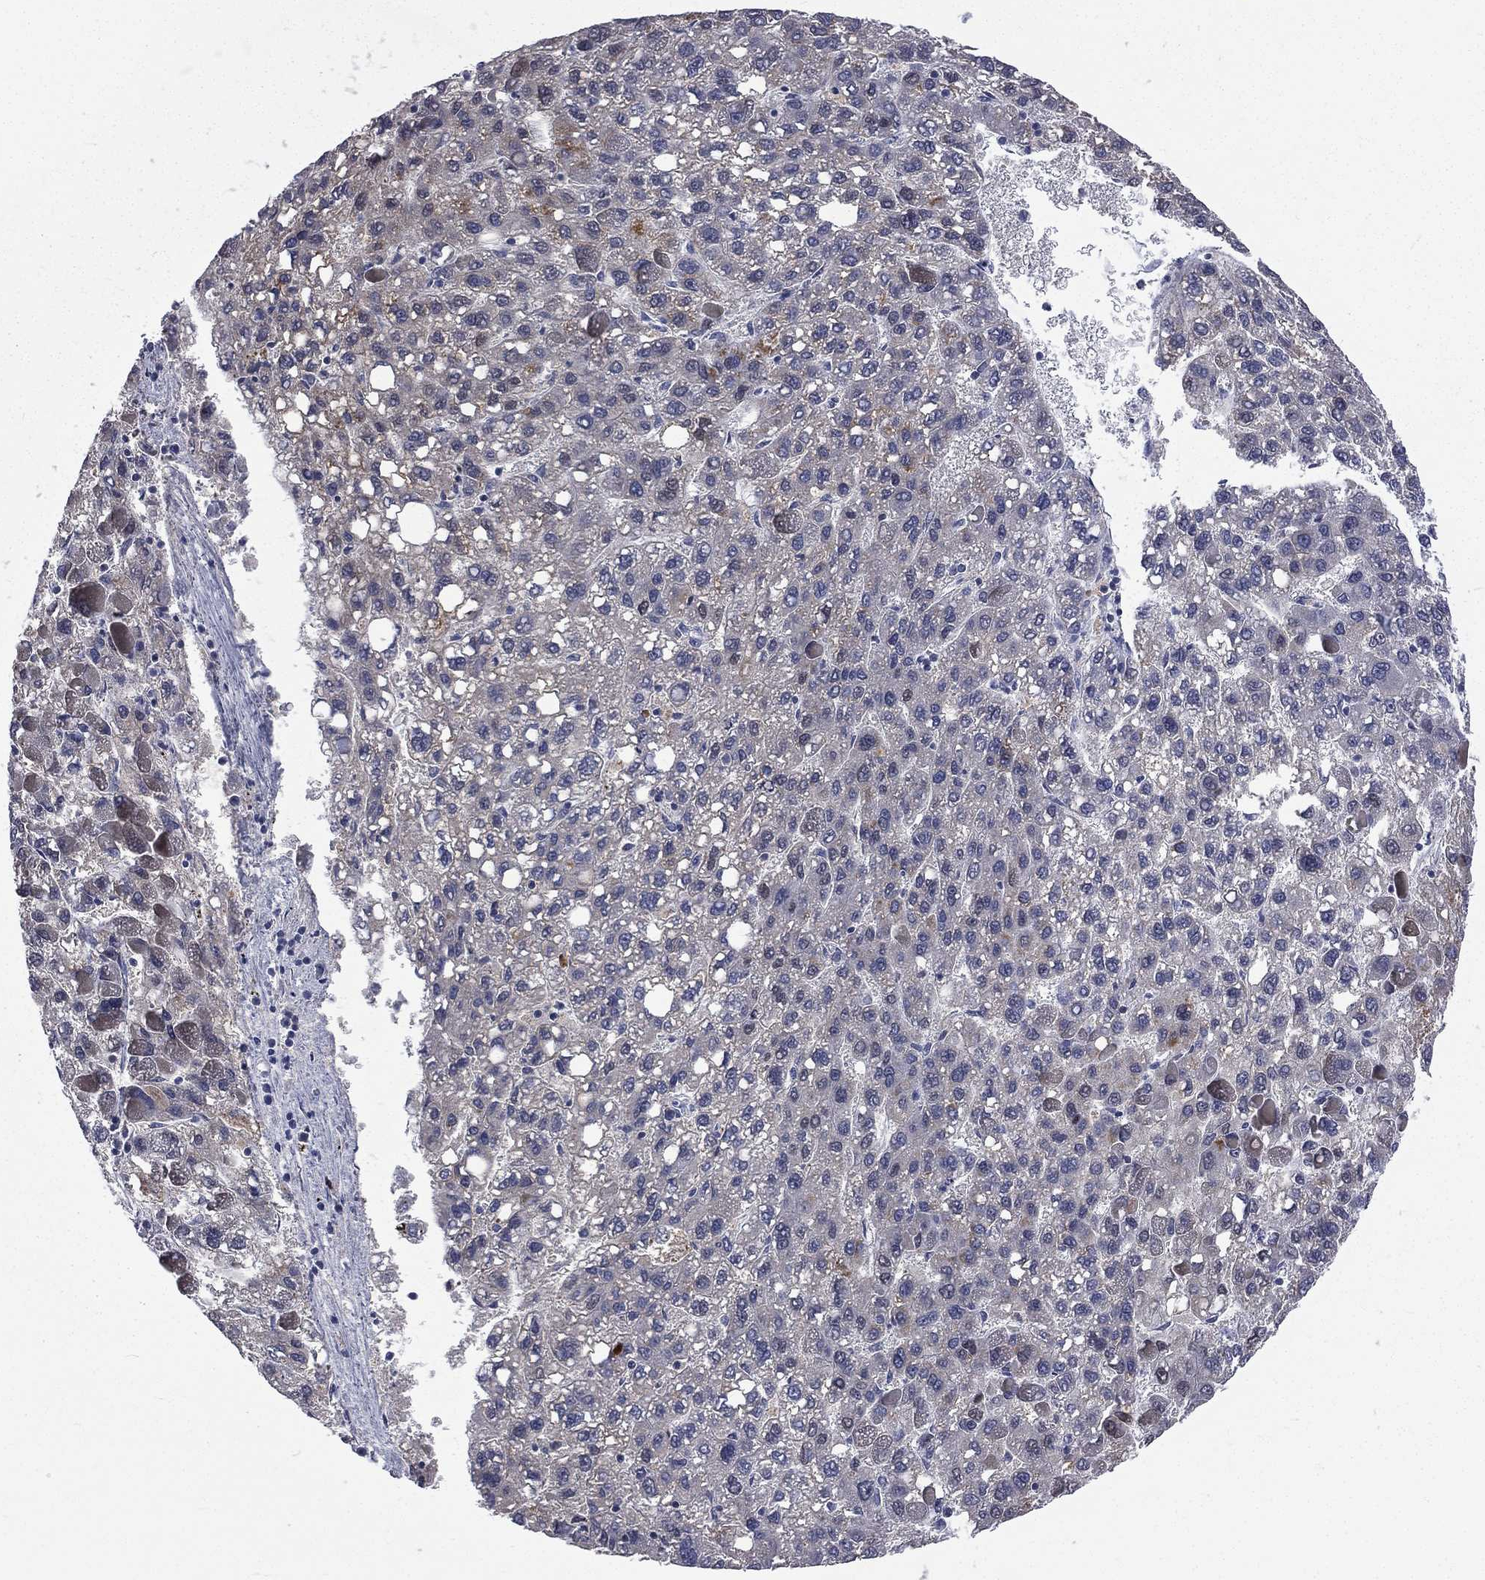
{"staining": {"intensity": "negative", "quantity": "none", "location": "none"}, "tissue": "liver cancer", "cell_type": "Tumor cells", "image_type": "cancer", "snomed": [{"axis": "morphology", "description": "Carcinoma, Hepatocellular, NOS"}, {"axis": "topography", "description": "Liver"}], "caption": "Immunohistochemistry (IHC) histopathology image of neoplastic tissue: liver cancer (hepatocellular carcinoma) stained with DAB exhibits no significant protein expression in tumor cells.", "gene": "CA12", "patient": {"sex": "female", "age": 82}}